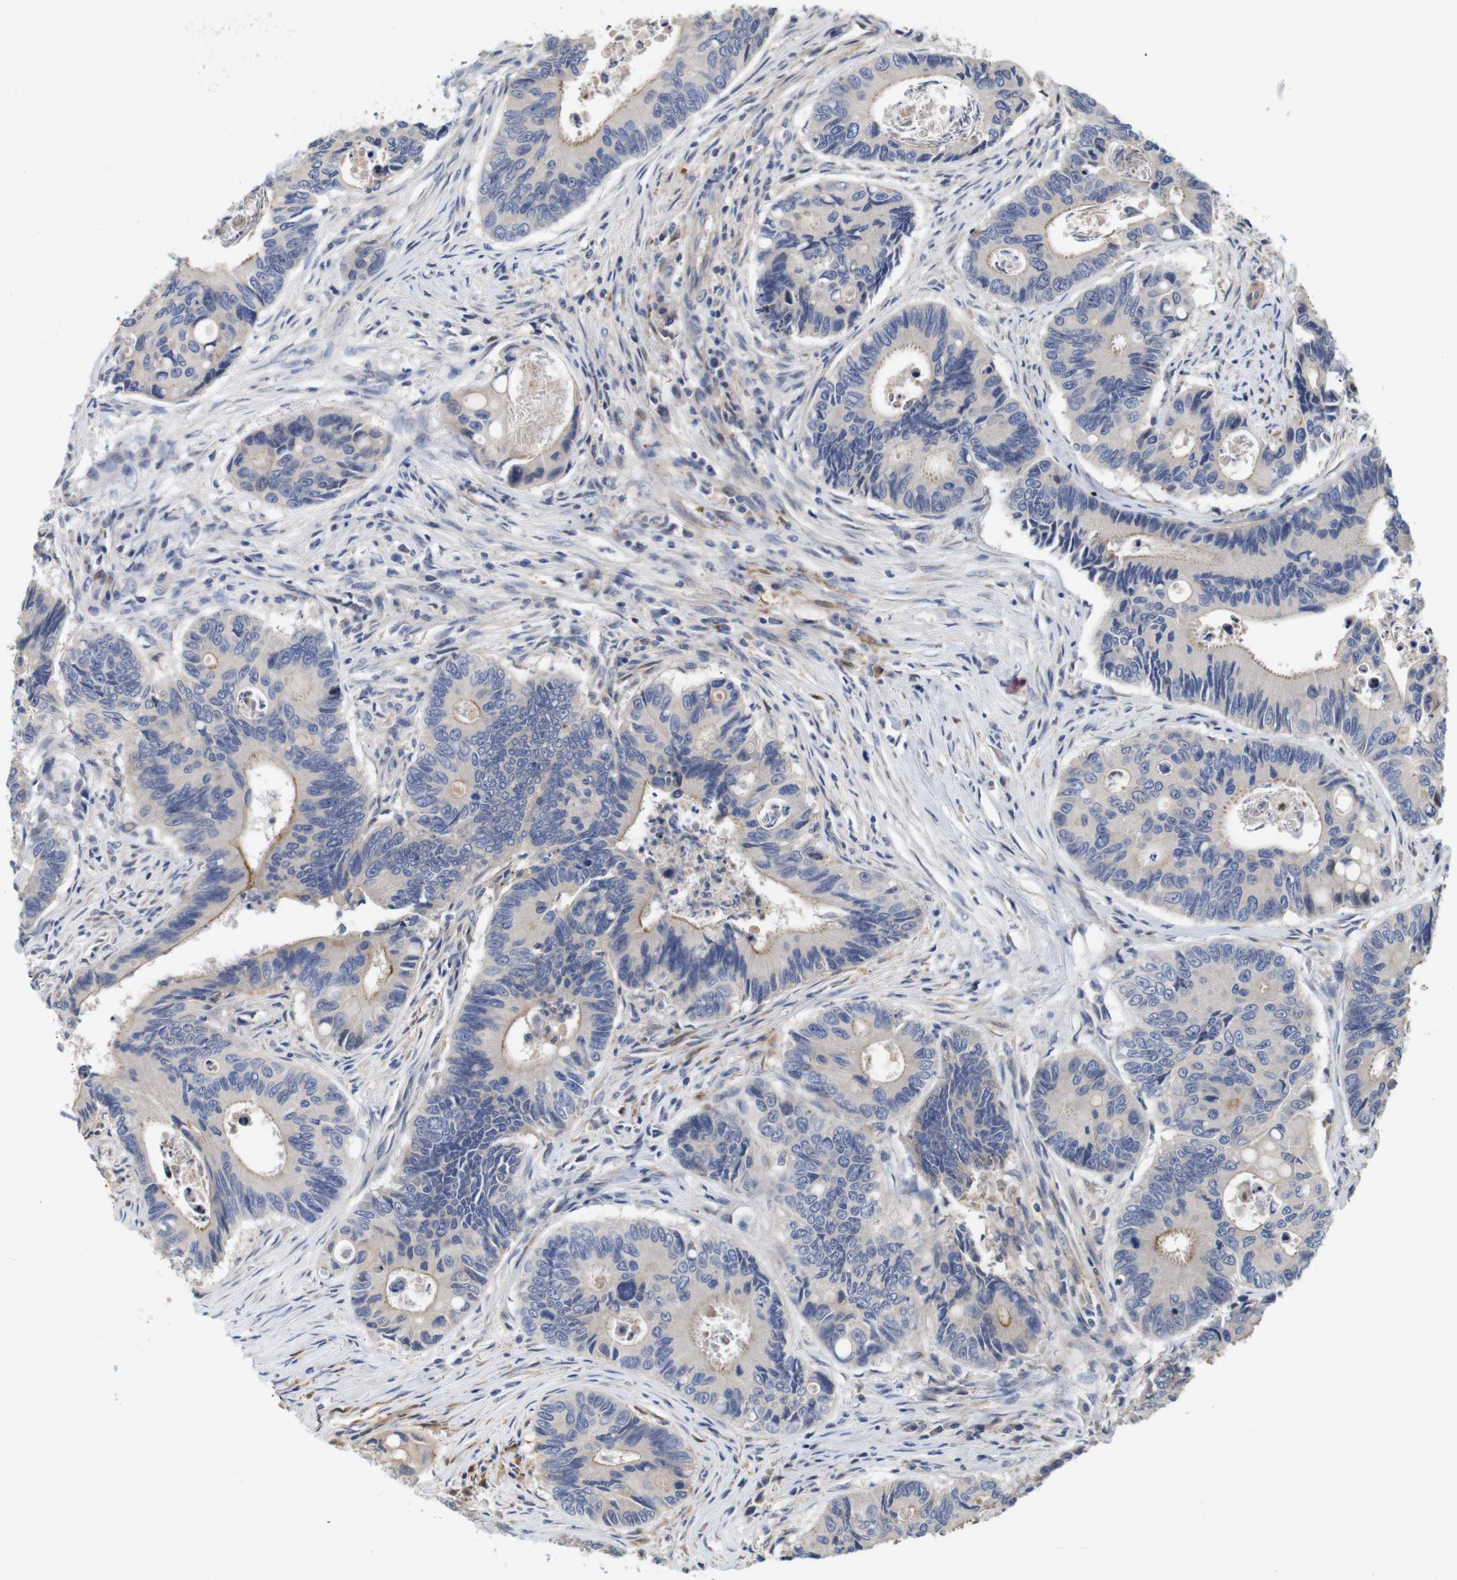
{"staining": {"intensity": "weak", "quantity": "25%-75%", "location": "cytoplasmic/membranous"}, "tissue": "colorectal cancer", "cell_type": "Tumor cells", "image_type": "cancer", "snomed": [{"axis": "morphology", "description": "Inflammation, NOS"}, {"axis": "morphology", "description": "Adenocarcinoma, NOS"}, {"axis": "topography", "description": "Colon"}], "caption": "Protein staining displays weak cytoplasmic/membranous staining in about 25%-75% of tumor cells in colorectal cancer (adenocarcinoma).", "gene": "SPRY3", "patient": {"sex": "male", "age": 72}}